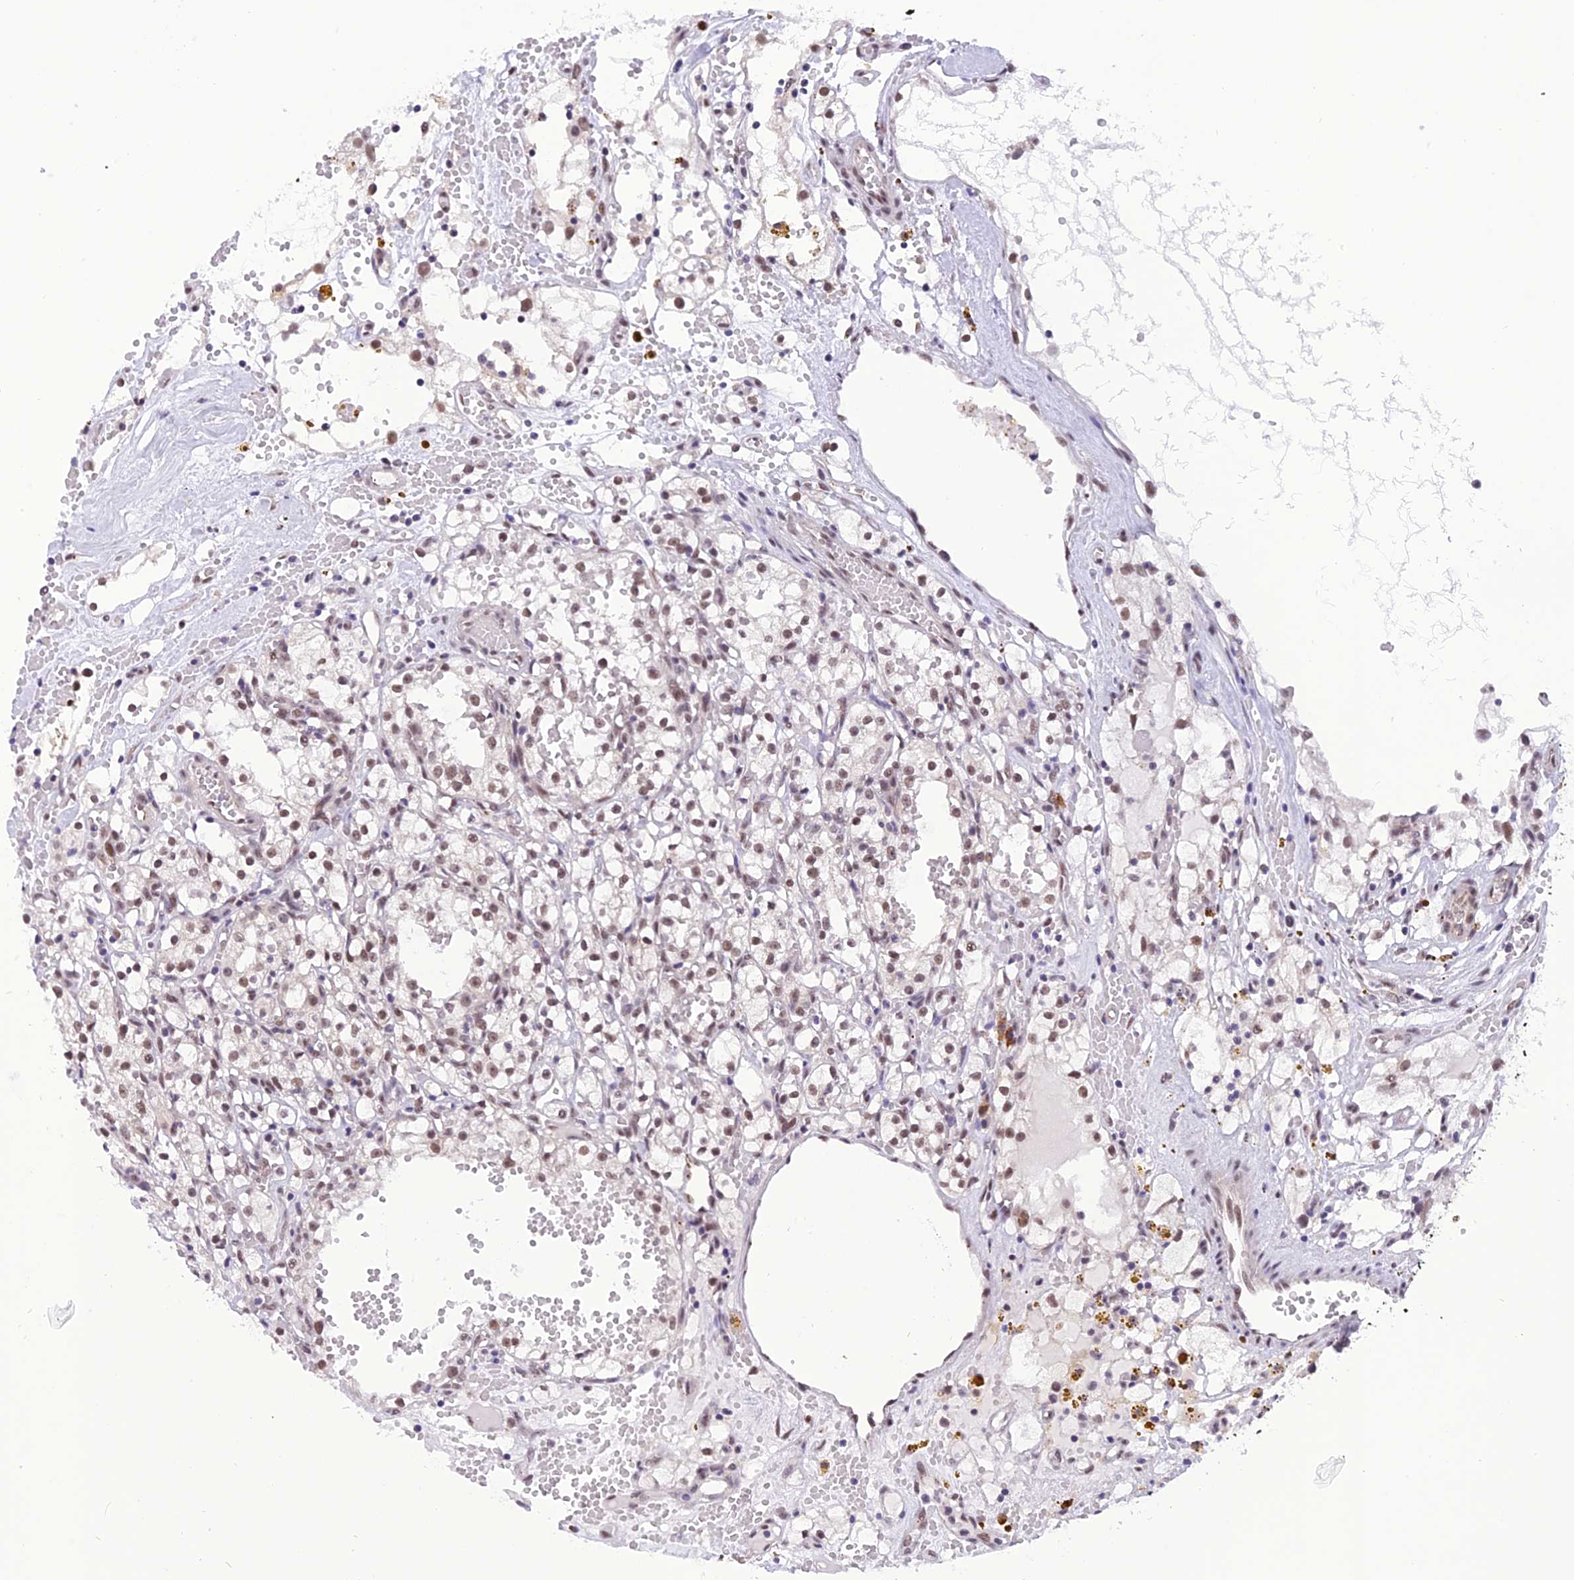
{"staining": {"intensity": "moderate", "quantity": "25%-75%", "location": "nuclear"}, "tissue": "renal cancer", "cell_type": "Tumor cells", "image_type": "cancer", "snomed": [{"axis": "morphology", "description": "Adenocarcinoma, NOS"}, {"axis": "topography", "description": "Kidney"}], "caption": "An immunohistochemistry micrograph of tumor tissue is shown. Protein staining in brown highlights moderate nuclear positivity in renal cancer within tumor cells.", "gene": "IRF2BP1", "patient": {"sex": "male", "age": 56}}